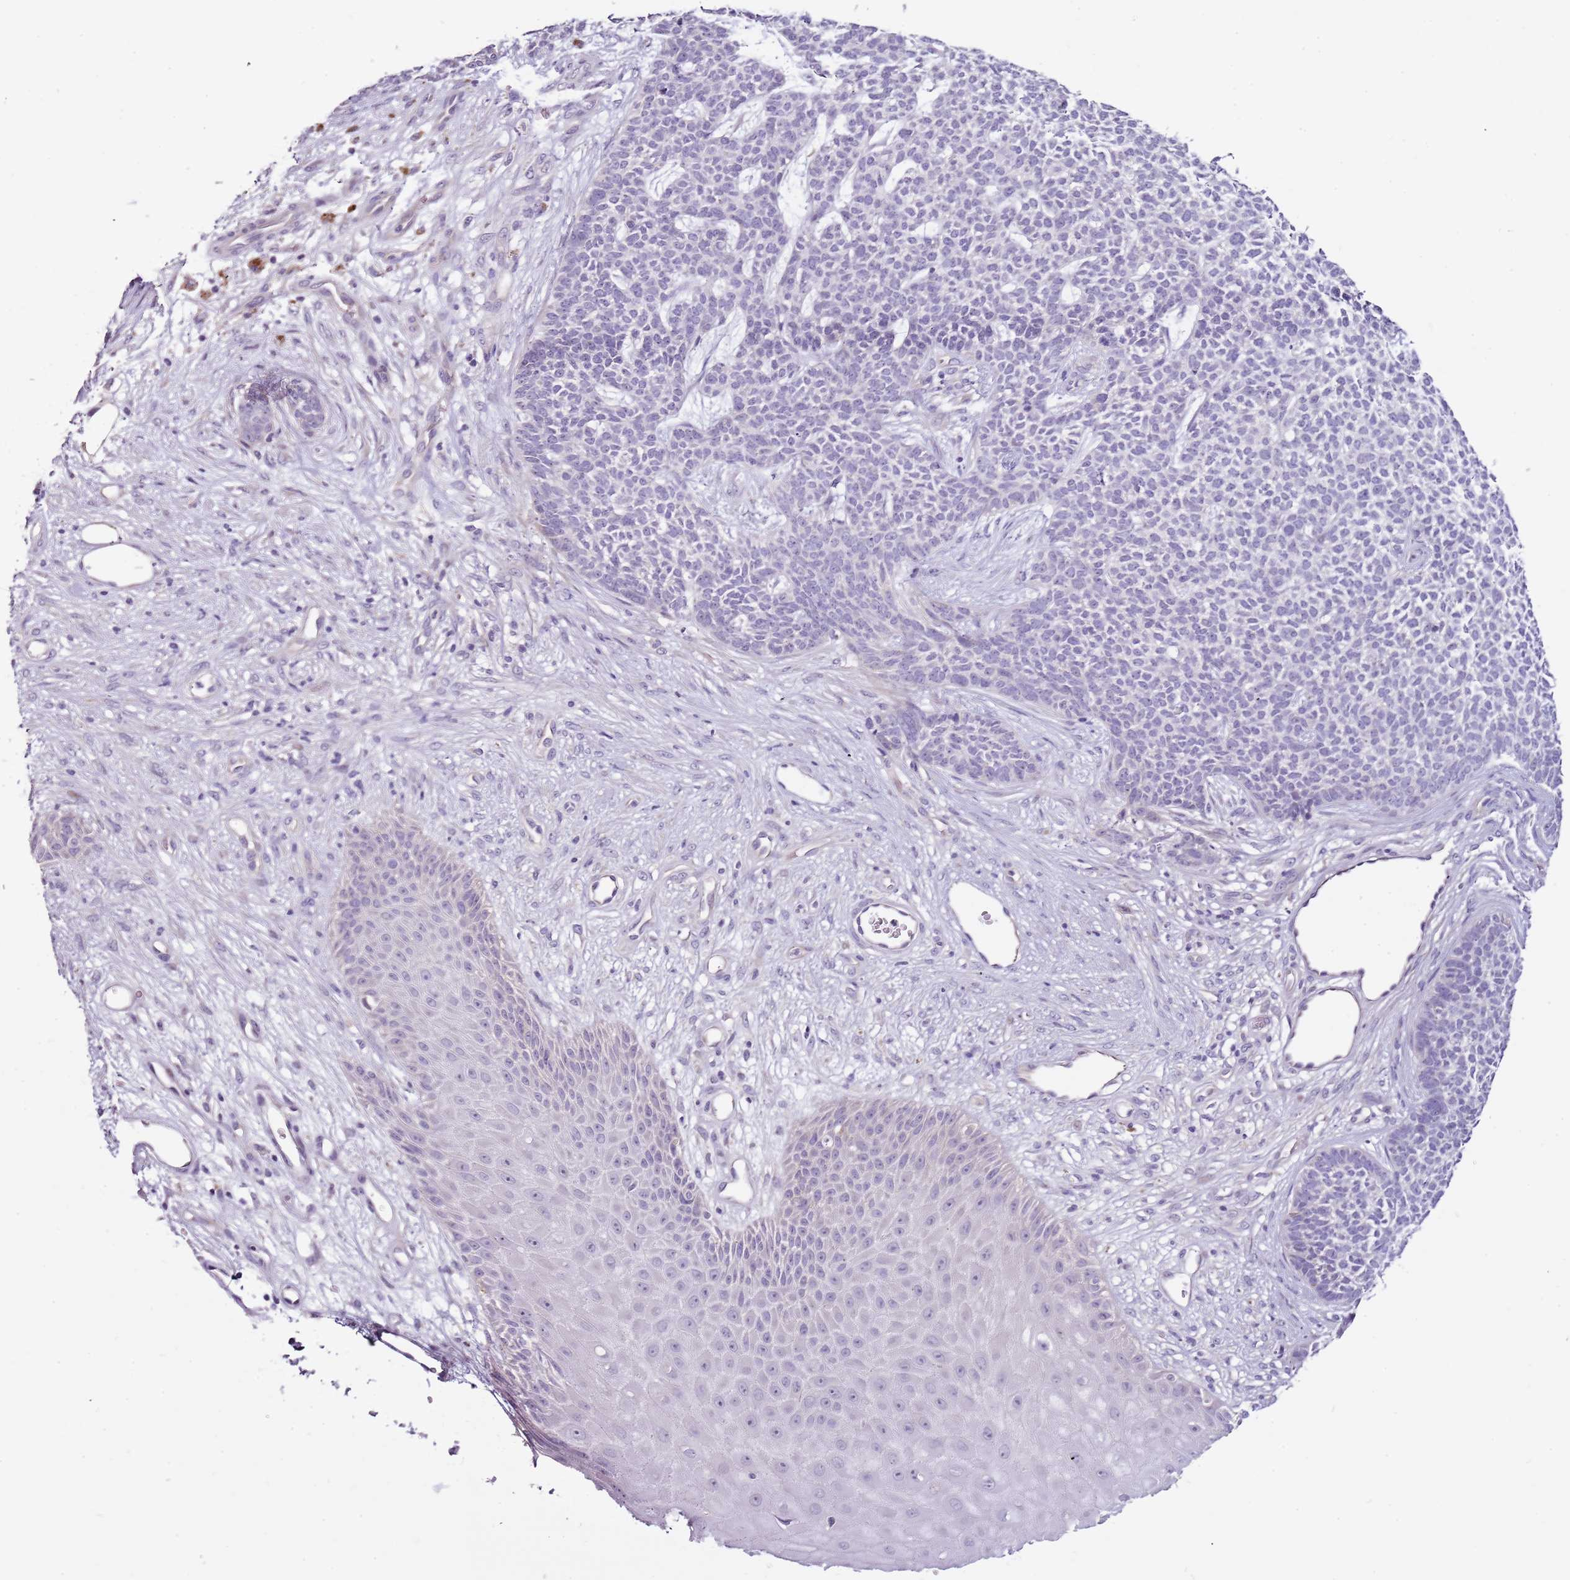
{"staining": {"intensity": "negative", "quantity": "none", "location": "none"}, "tissue": "skin cancer", "cell_type": "Tumor cells", "image_type": "cancer", "snomed": [{"axis": "morphology", "description": "Basal cell carcinoma"}, {"axis": "topography", "description": "Skin"}], "caption": "A photomicrograph of human skin cancer is negative for staining in tumor cells.", "gene": "NKX2-3", "patient": {"sex": "female", "age": 84}}